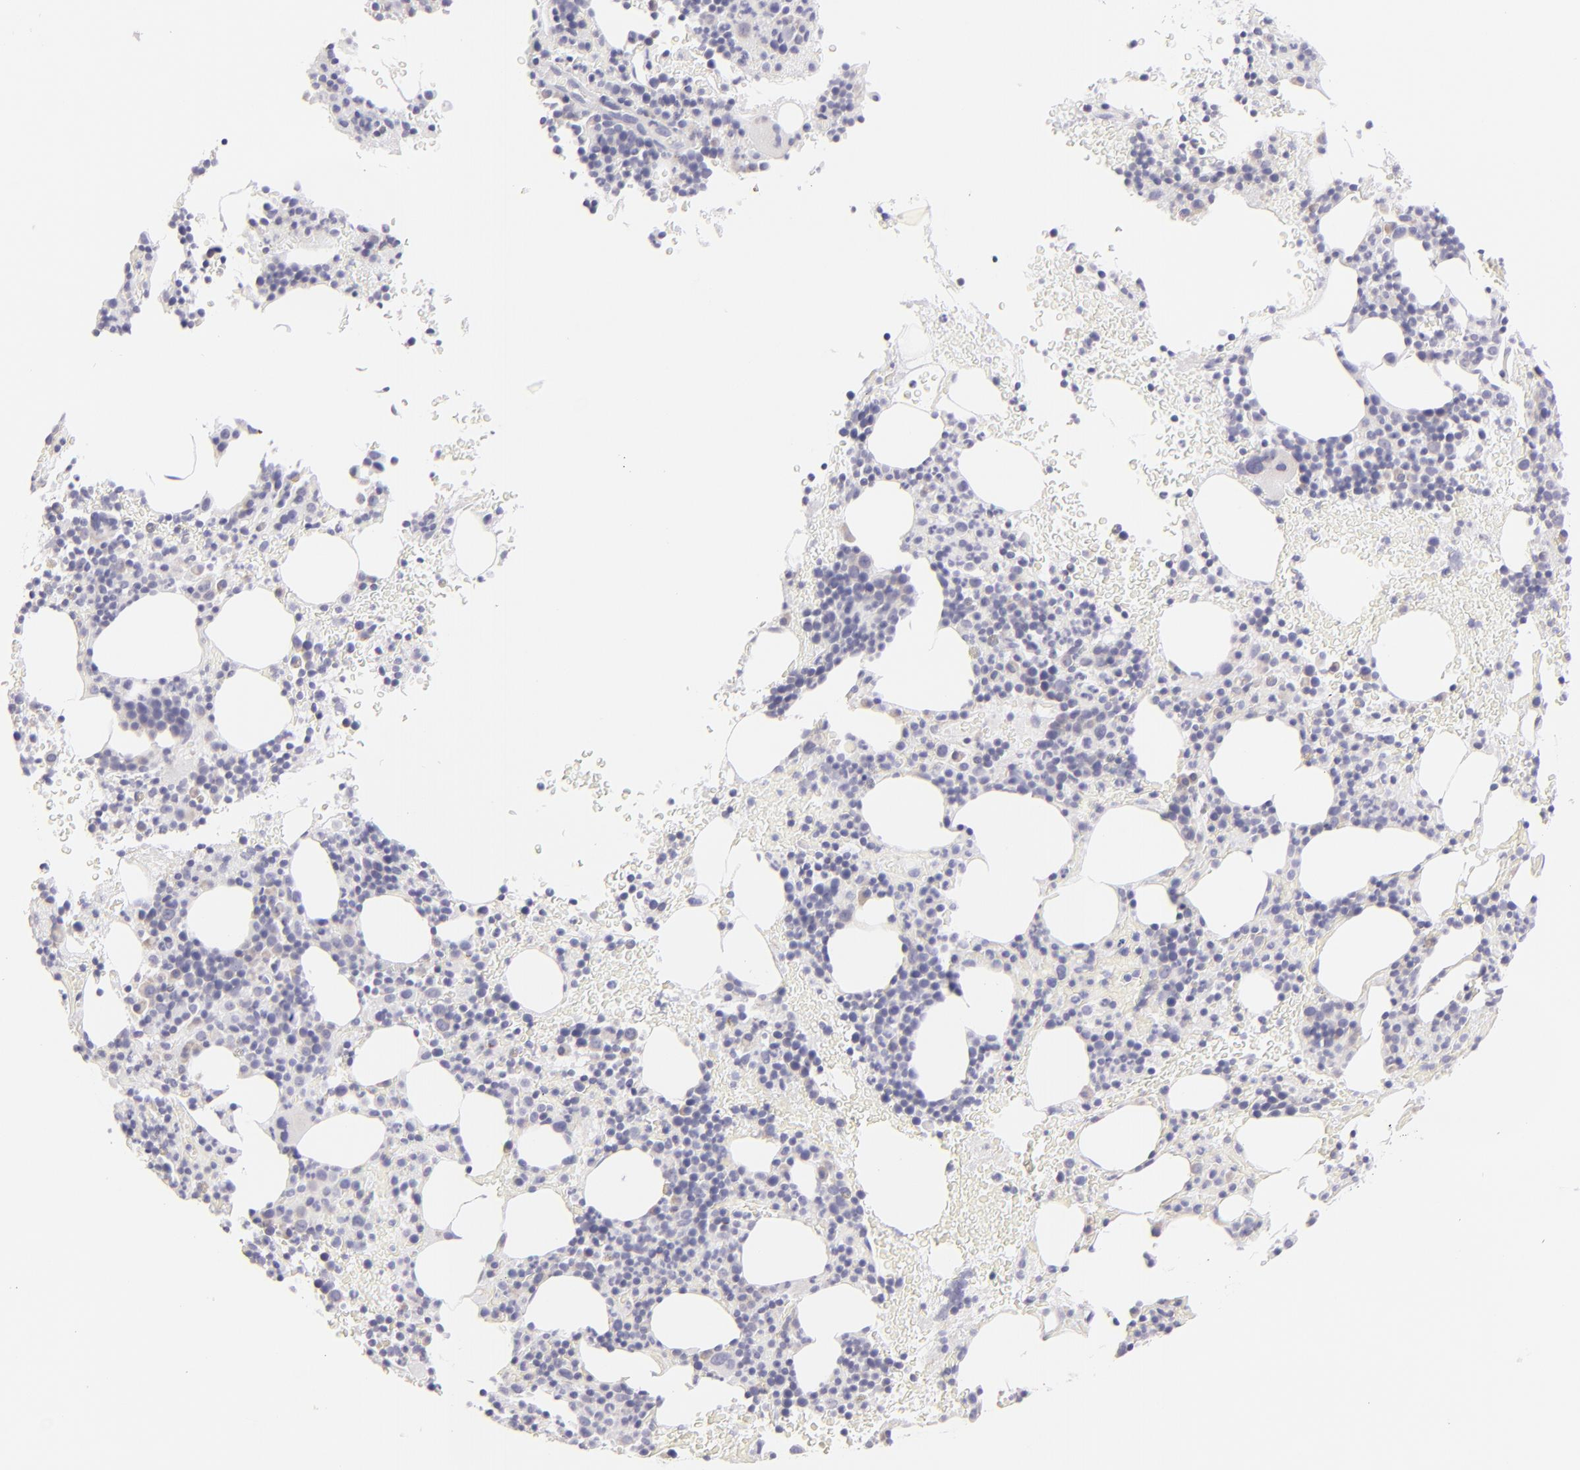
{"staining": {"intensity": "negative", "quantity": "none", "location": "none"}, "tissue": "bone marrow", "cell_type": "Hematopoietic cells", "image_type": "normal", "snomed": [{"axis": "morphology", "description": "Normal tissue, NOS"}, {"axis": "topography", "description": "Bone marrow"}], "caption": "Benign bone marrow was stained to show a protein in brown. There is no significant positivity in hematopoietic cells. (DAB (3,3'-diaminobenzidine) immunohistochemistry (IHC), high magnification).", "gene": "CLDN4", "patient": {"sex": "male", "age": 86}}